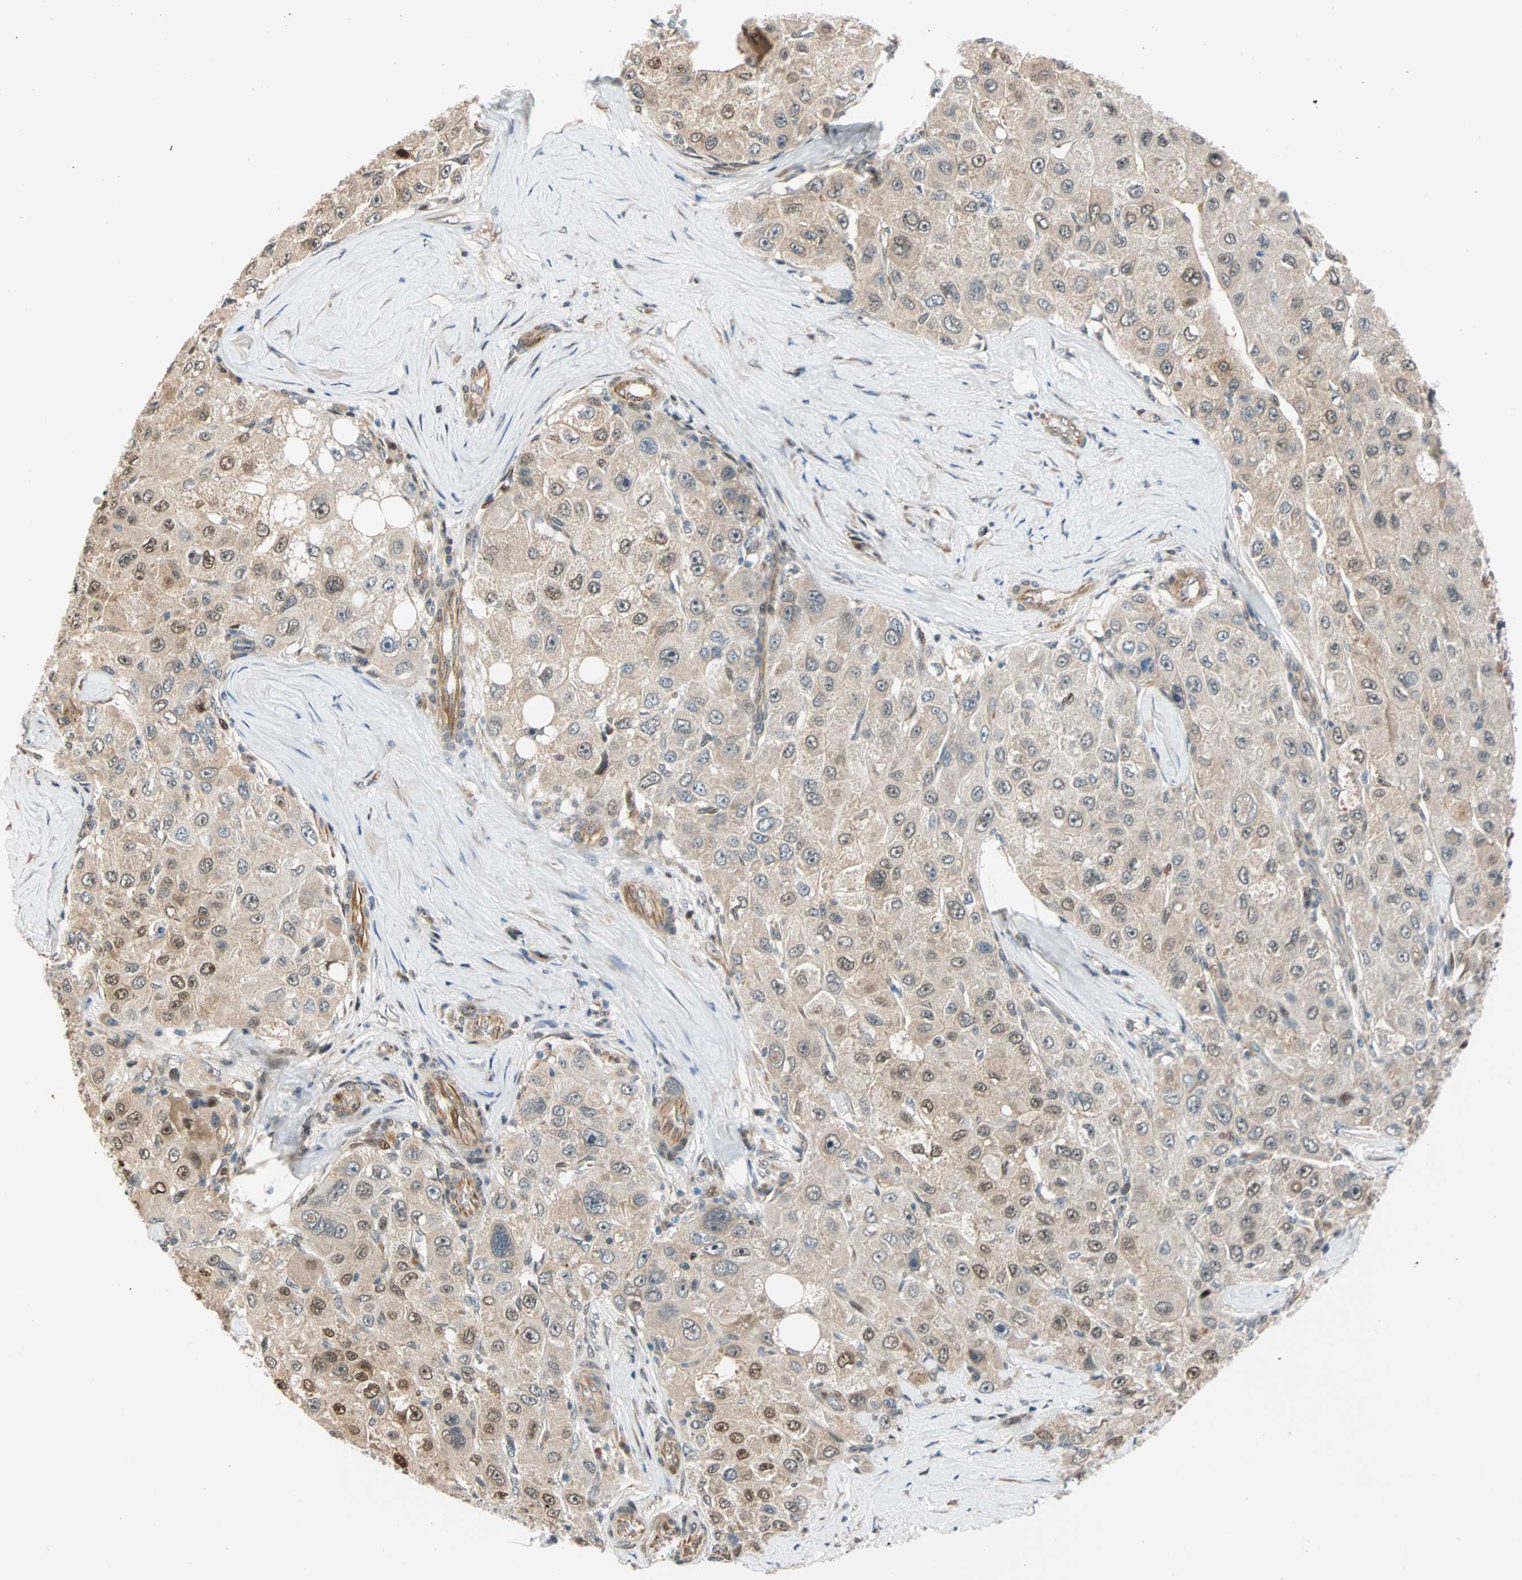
{"staining": {"intensity": "weak", "quantity": "25%-75%", "location": "cytoplasmic/membranous,nuclear"}, "tissue": "liver cancer", "cell_type": "Tumor cells", "image_type": "cancer", "snomed": [{"axis": "morphology", "description": "Carcinoma, Hepatocellular, NOS"}, {"axis": "topography", "description": "Liver"}], "caption": "Protein expression analysis of liver cancer reveals weak cytoplasmic/membranous and nuclear staining in about 25%-75% of tumor cells.", "gene": "HECW1", "patient": {"sex": "male", "age": 80}}